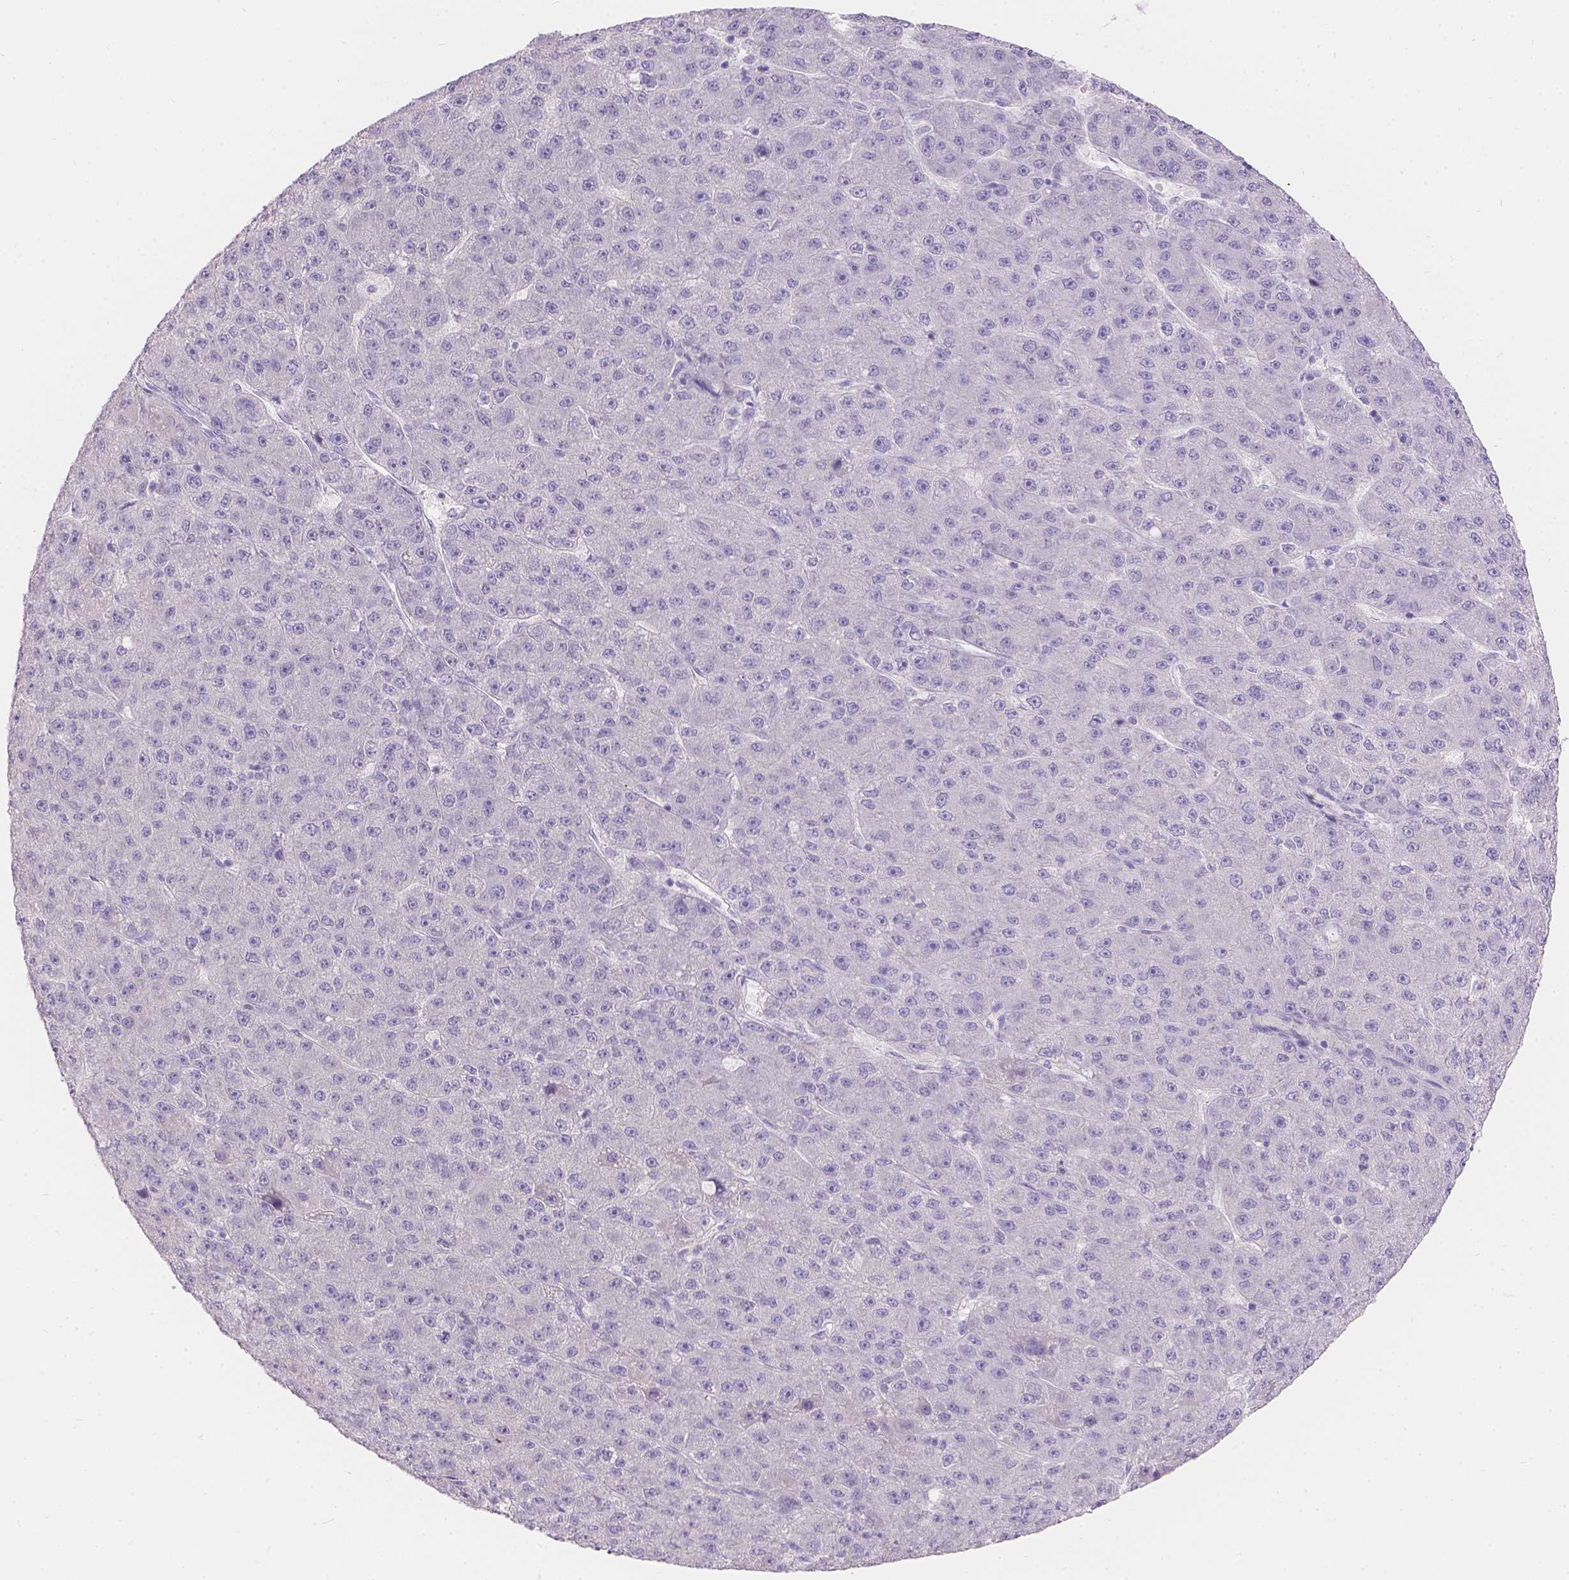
{"staining": {"intensity": "negative", "quantity": "none", "location": "none"}, "tissue": "liver cancer", "cell_type": "Tumor cells", "image_type": "cancer", "snomed": [{"axis": "morphology", "description": "Carcinoma, Hepatocellular, NOS"}, {"axis": "topography", "description": "Liver"}], "caption": "Human hepatocellular carcinoma (liver) stained for a protein using immunohistochemistry (IHC) reveals no expression in tumor cells.", "gene": "HTN3", "patient": {"sex": "male", "age": 67}}